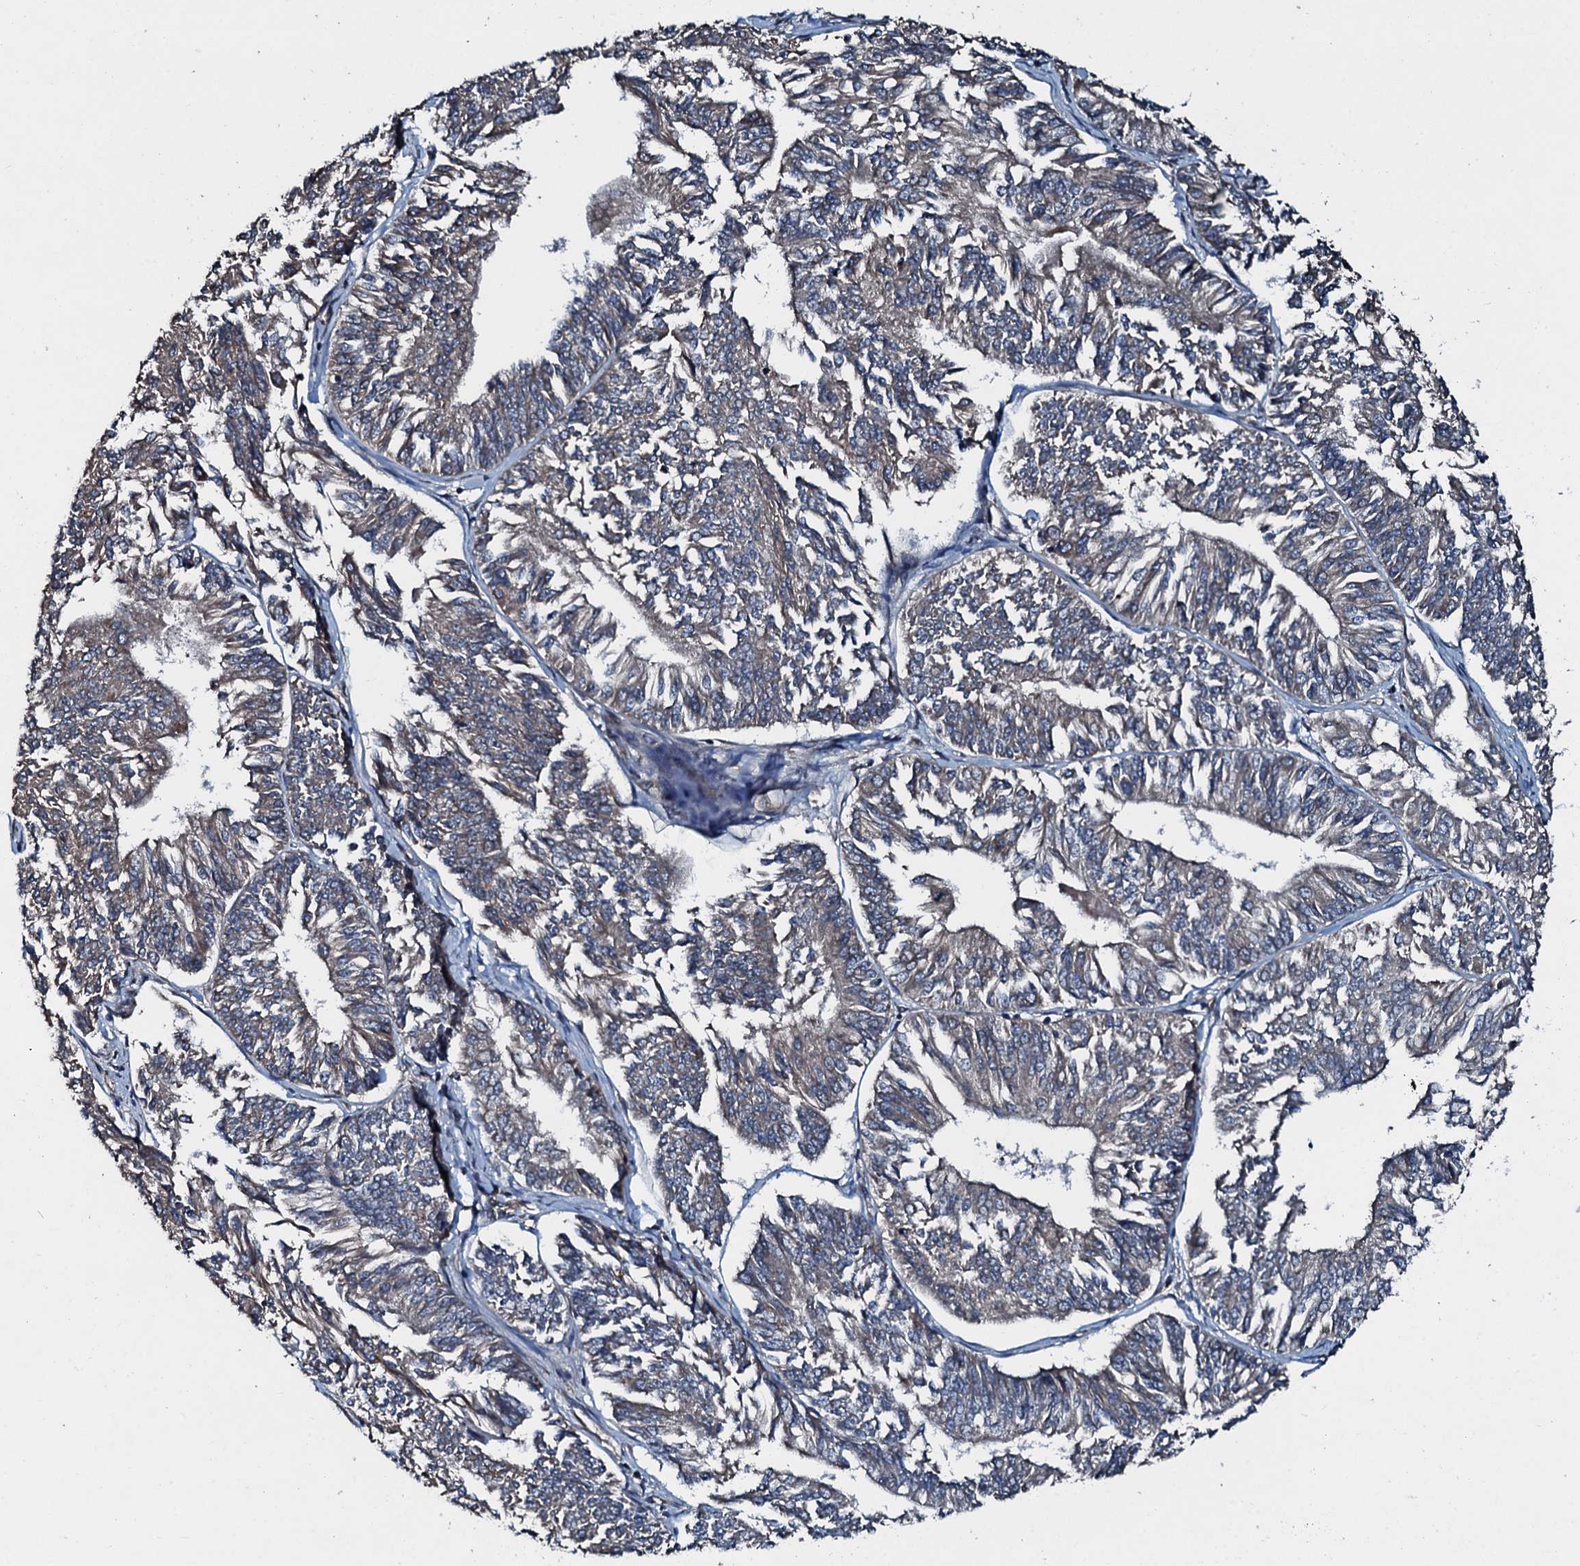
{"staining": {"intensity": "weak", "quantity": "25%-75%", "location": "cytoplasmic/membranous"}, "tissue": "endometrial cancer", "cell_type": "Tumor cells", "image_type": "cancer", "snomed": [{"axis": "morphology", "description": "Adenocarcinoma, NOS"}, {"axis": "topography", "description": "Endometrium"}], "caption": "Endometrial cancer tissue reveals weak cytoplasmic/membranous staining in about 25%-75% of tumor cells, visualized by immunohistochemistry.", "gene": "AARS1", "patient": {"sex": "female", "age": 58}}